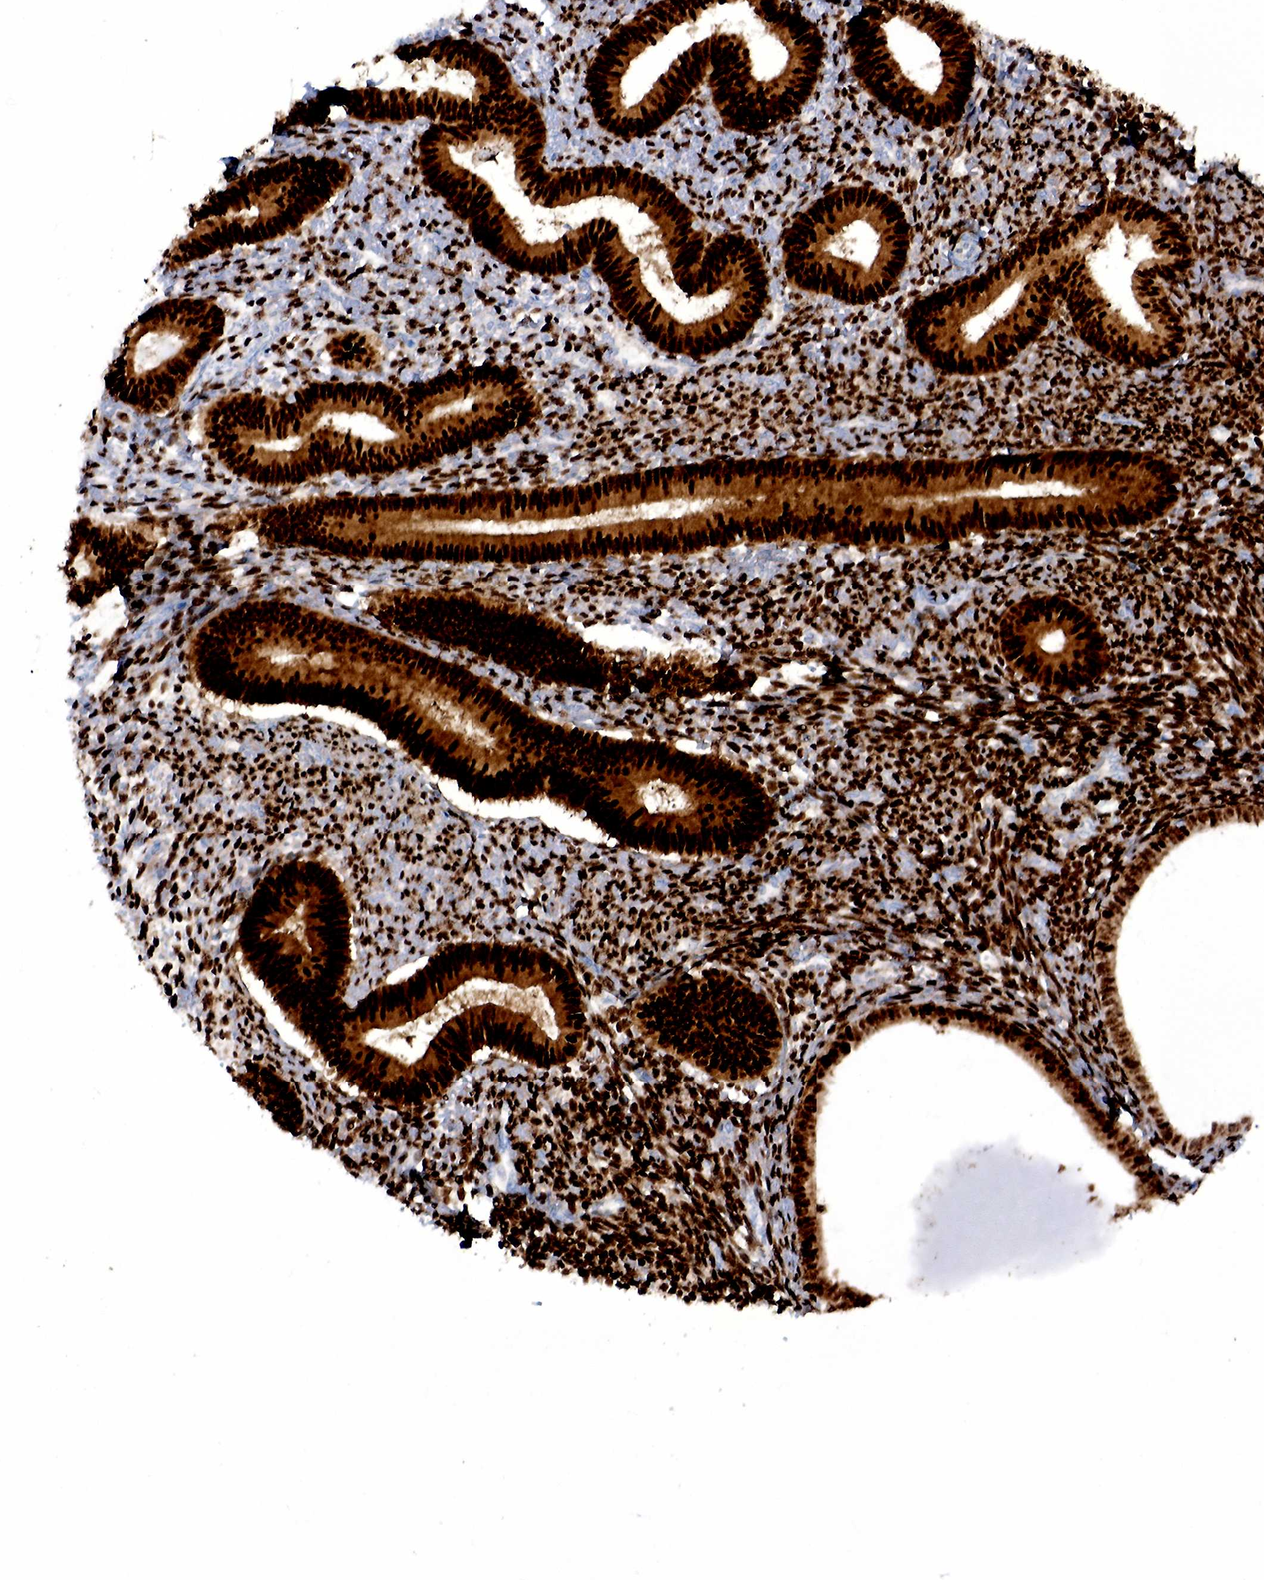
{"staining": {"intensity": "strong", "quantity": ">75%", "location": "nuclear"}, "tissue": "endometrium", "cell_type": "Cells in endometrial stroma", "image_type": "normal", "snomed": [{"axis": "morphology", "description": "Normal tissue, NOS"}, {"axis": "topography", "description": "Endometrium"}], "caption": "Immunohistochemistry of benign human endometrium shows high levels of strong nuclear staining in approximately >75% of cells in endometrial stroma. Nuclei are stained in blue.", "gene": "PGR", "patient": {"sex": "female", "age": 82}}